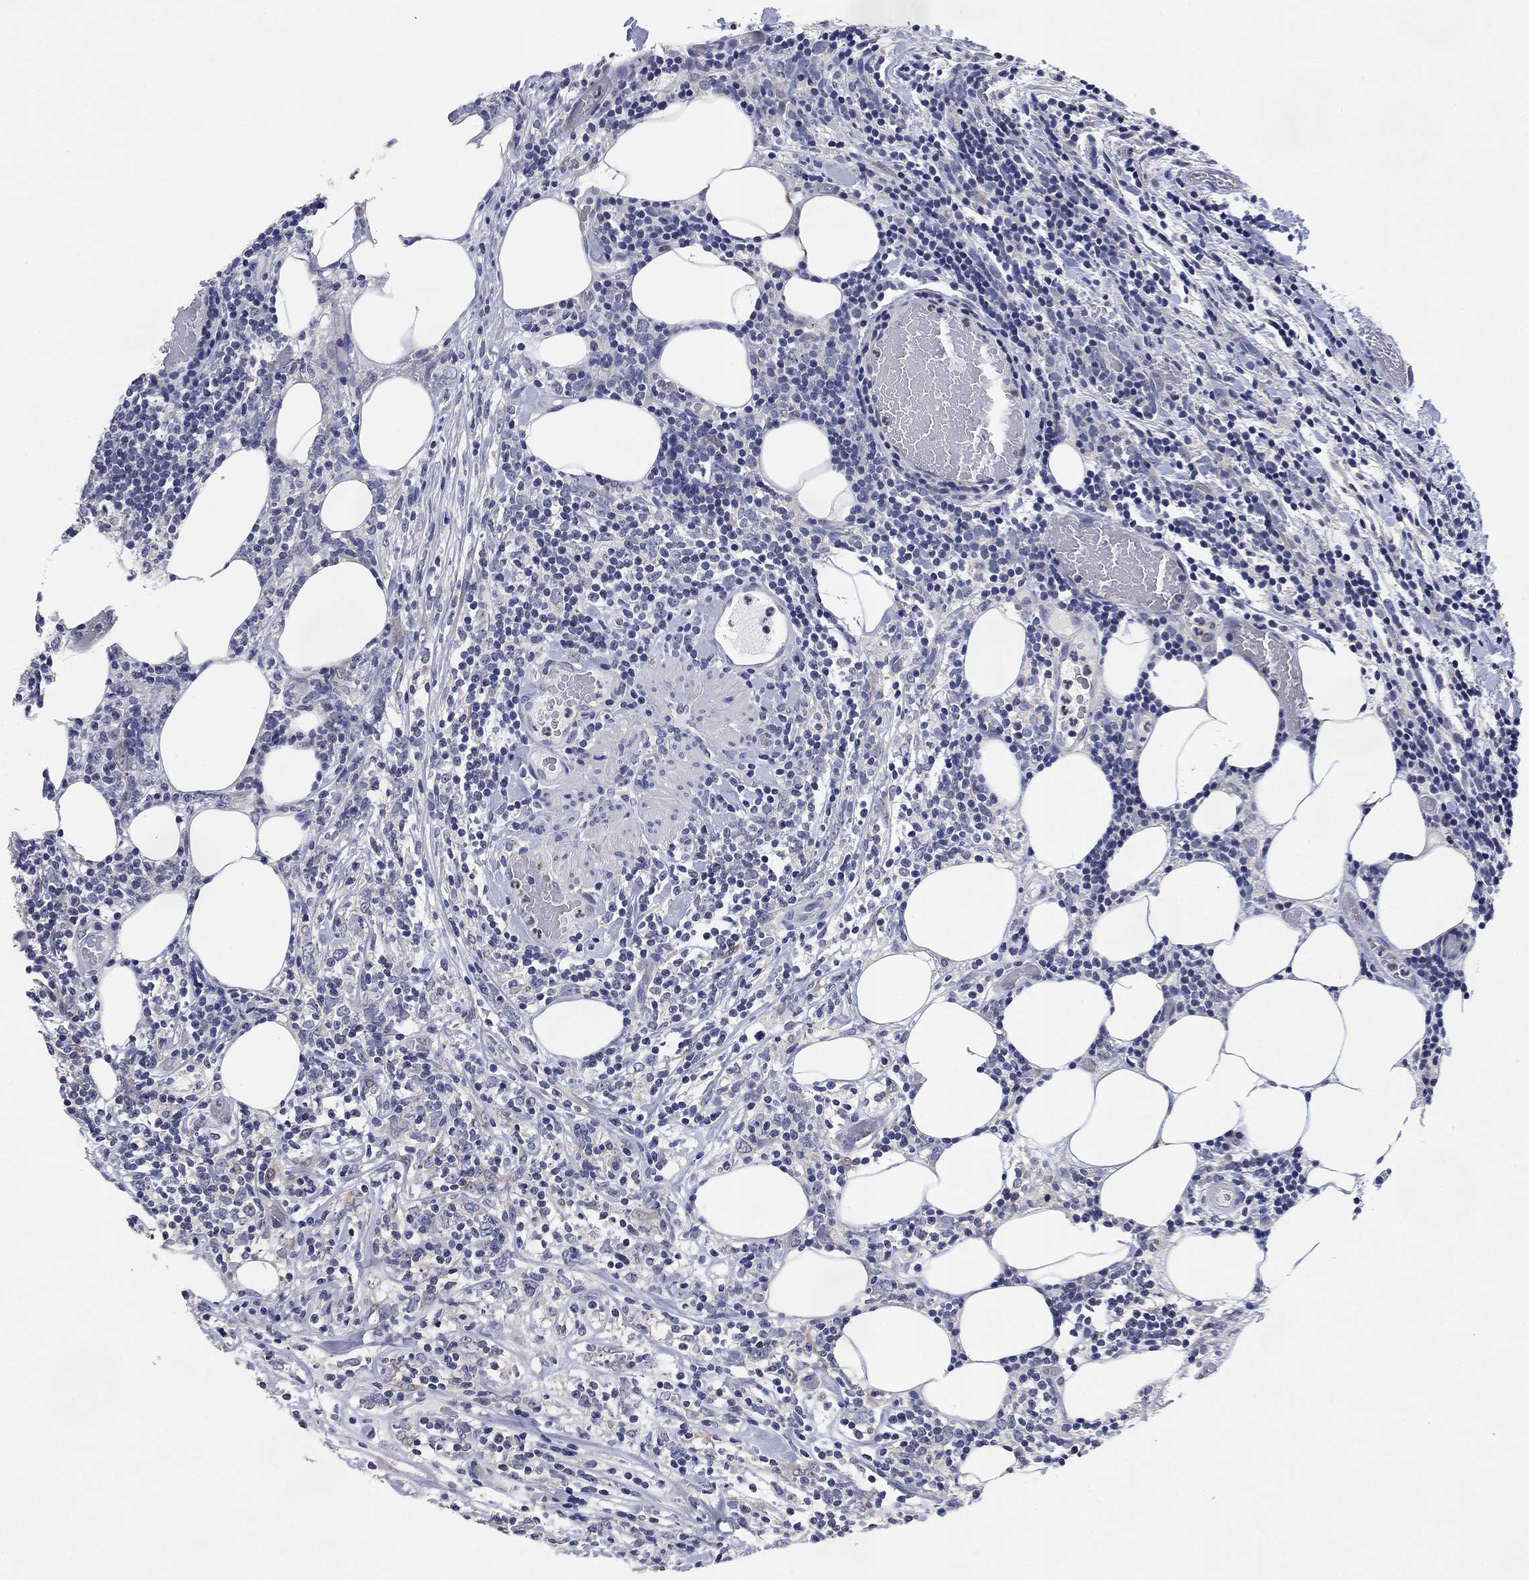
{"staining": {"intensity": "negative", "quantity": "none", "location": "none"}, "tissue": "lymphoma", "cell_type": "Tumor cells", "image_type": "cancer", "snomed": [{"axis": "morphology", "description": "Malignant lymphoma, non-Hodgkin's type, High grade"}, {"axis": "topography", "description": "Lymph node"}], "caption": "Immunohistochemistry (IHC) of human lymphoma exhibits no staining in tumor cells.", "gene": "DAZL", "patient": {"sex": "female", "age": 84}}